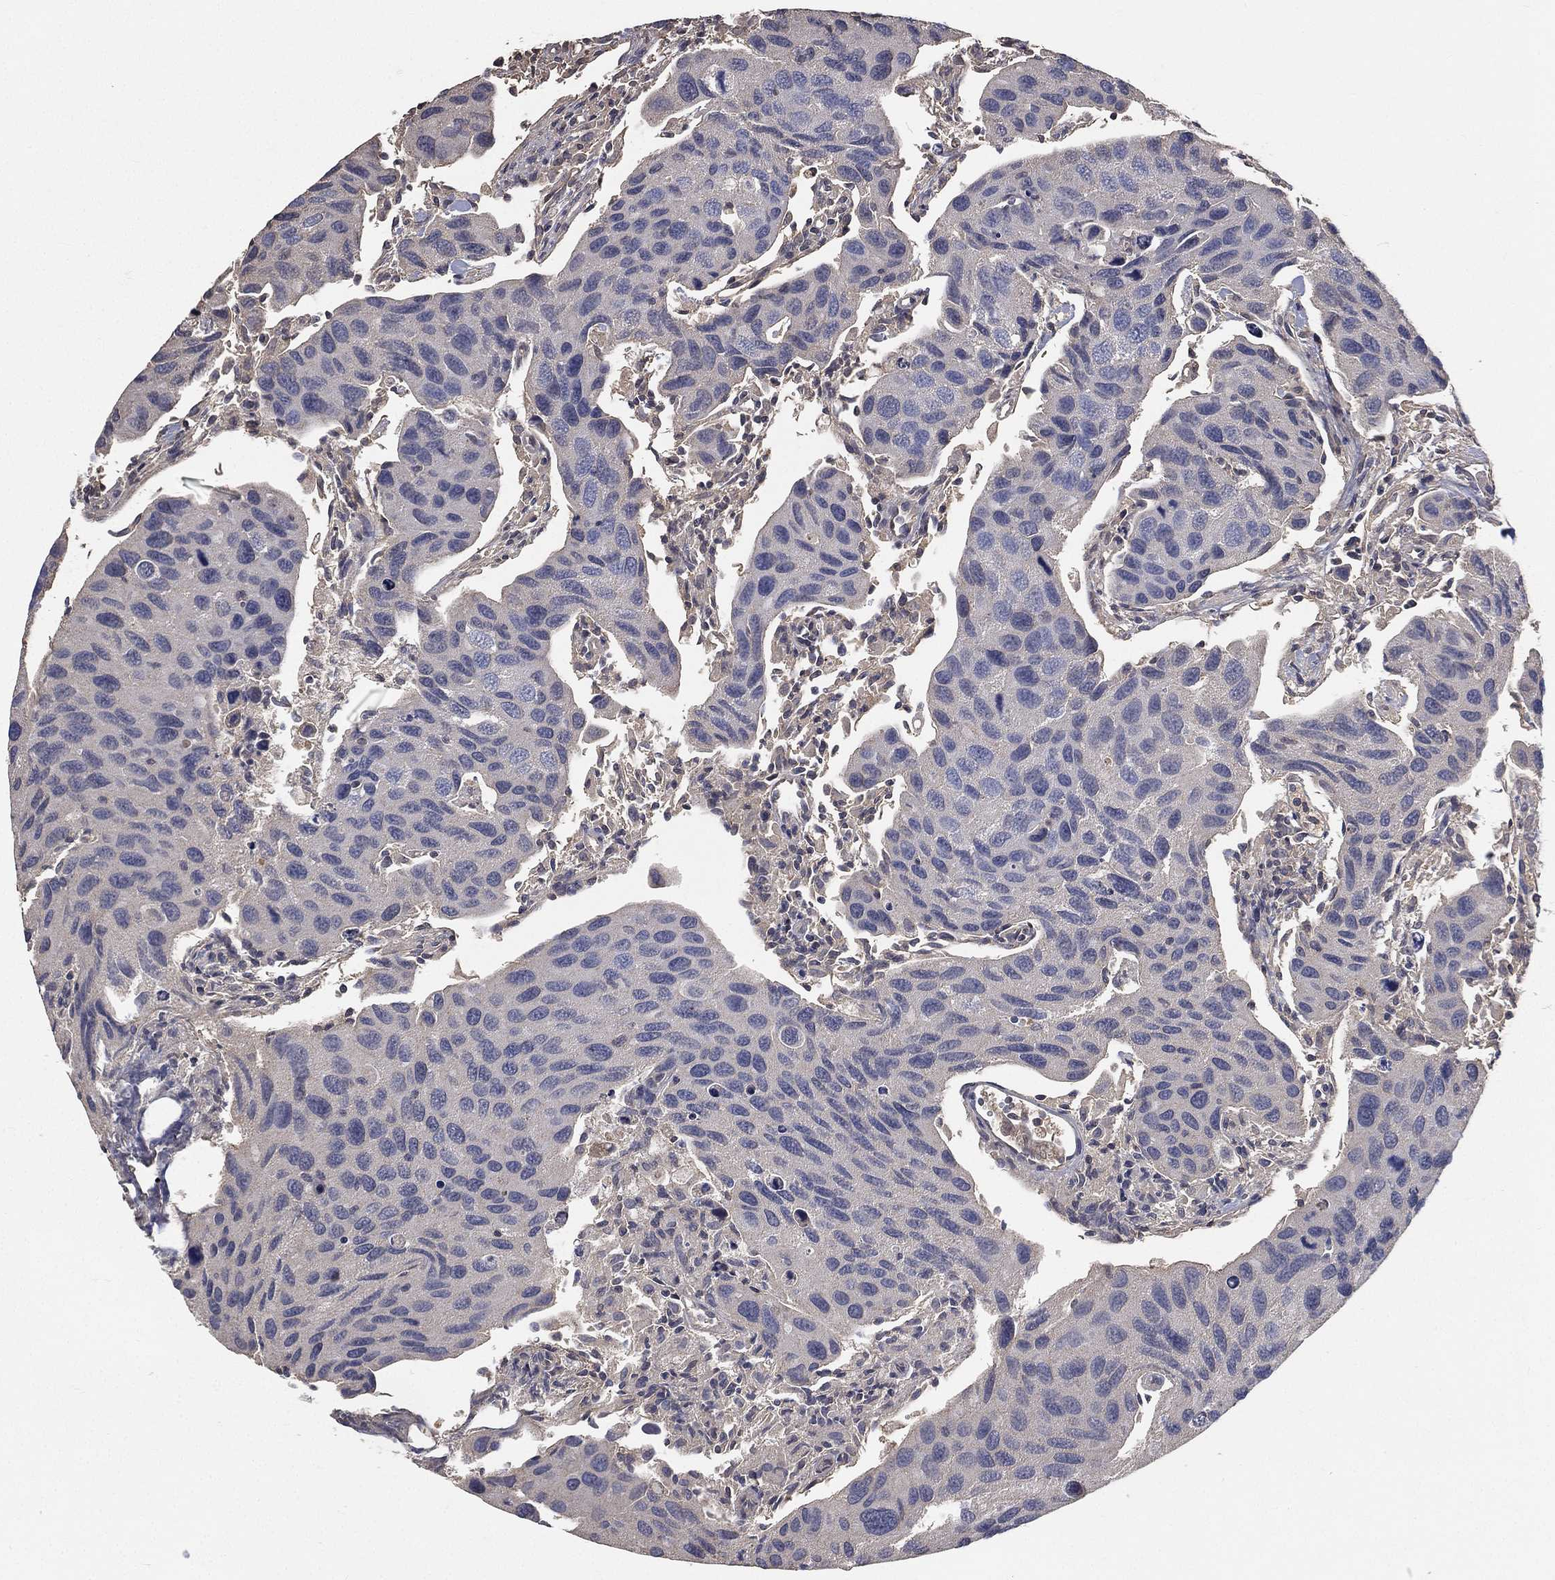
{"staining": {"intensity": "negative", "quantity": "none", "location": "none"}, "tissue": "urothelial cancer", "cell_type": "Tumor cells", "image_type": "cancer", "snomed": [{"axis": "morphology", "description": "Urothelial carcinoma, High grade"}, {"axis": "topography", "description": "Urinary bladder"}], "caption": "High-grade urothelial carcinoma was stained to show a protein in brown. There is no significant staining in tumor cells.", "gene": "SNAP25", "patient": {"sex": "male", "age": 79}}